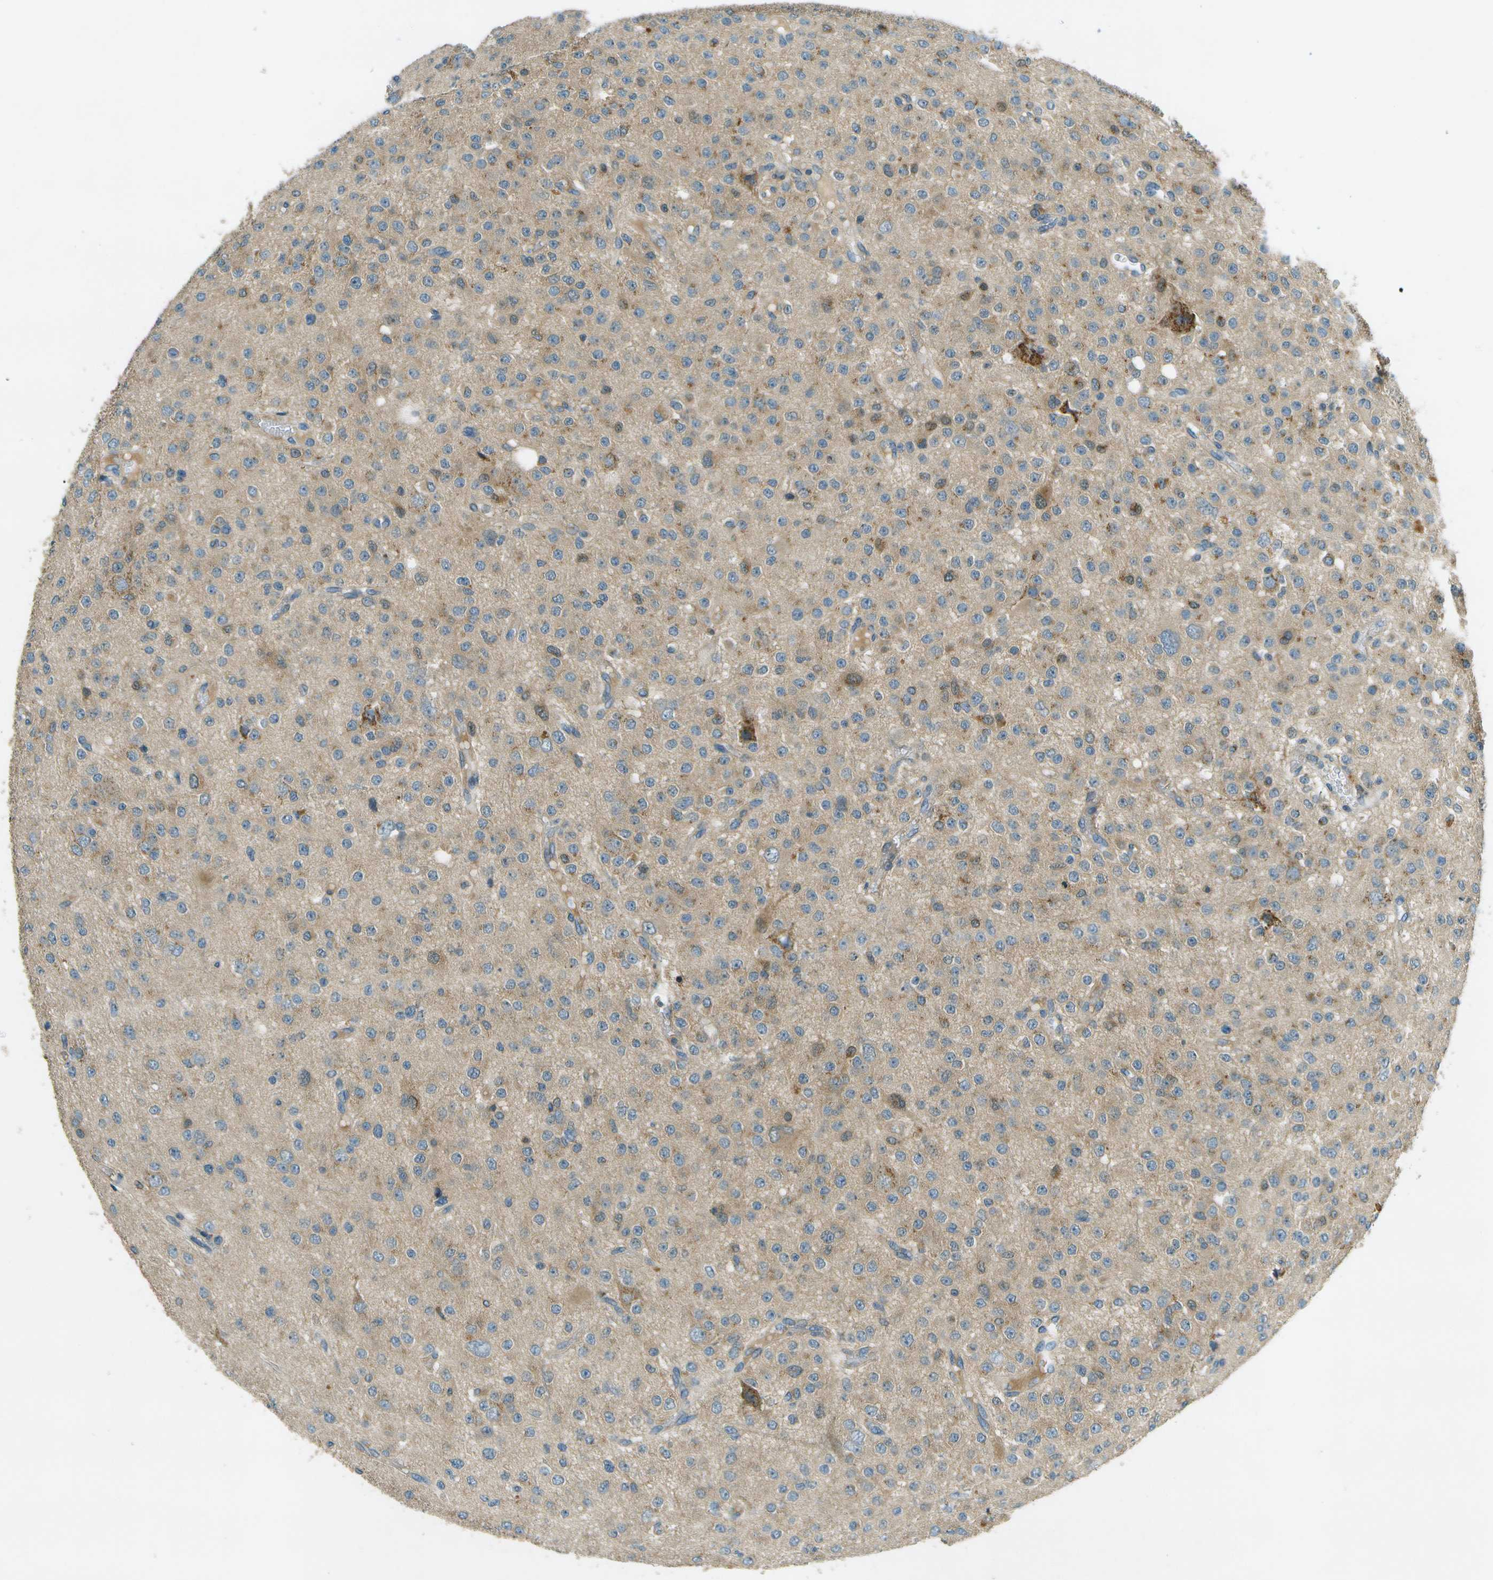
{"staining": {"intensity": "weak", "quantity": "25%-75%", "location": "cytoplasmic/membranous"}, "tissue": "glioma", "cell_type": "Tumor cells", "image_type": "cancer", "snomed": [{"axis": "morphology", "description": "Glioma, malignant, Low grade"}, {"axis": "topography", "description": "Brain"}], "caption": "This histopathology image demonstrates malignant glioma (low-grade) stained with immunohistochemistry to label a protein in brown. The cytoplasmic/membranous of tumor cells show weak positivity for the protein. Nuclei are counter-stained blue.", "gene": "NUDT4", "patient": {"sex": "male", "age": 38}}